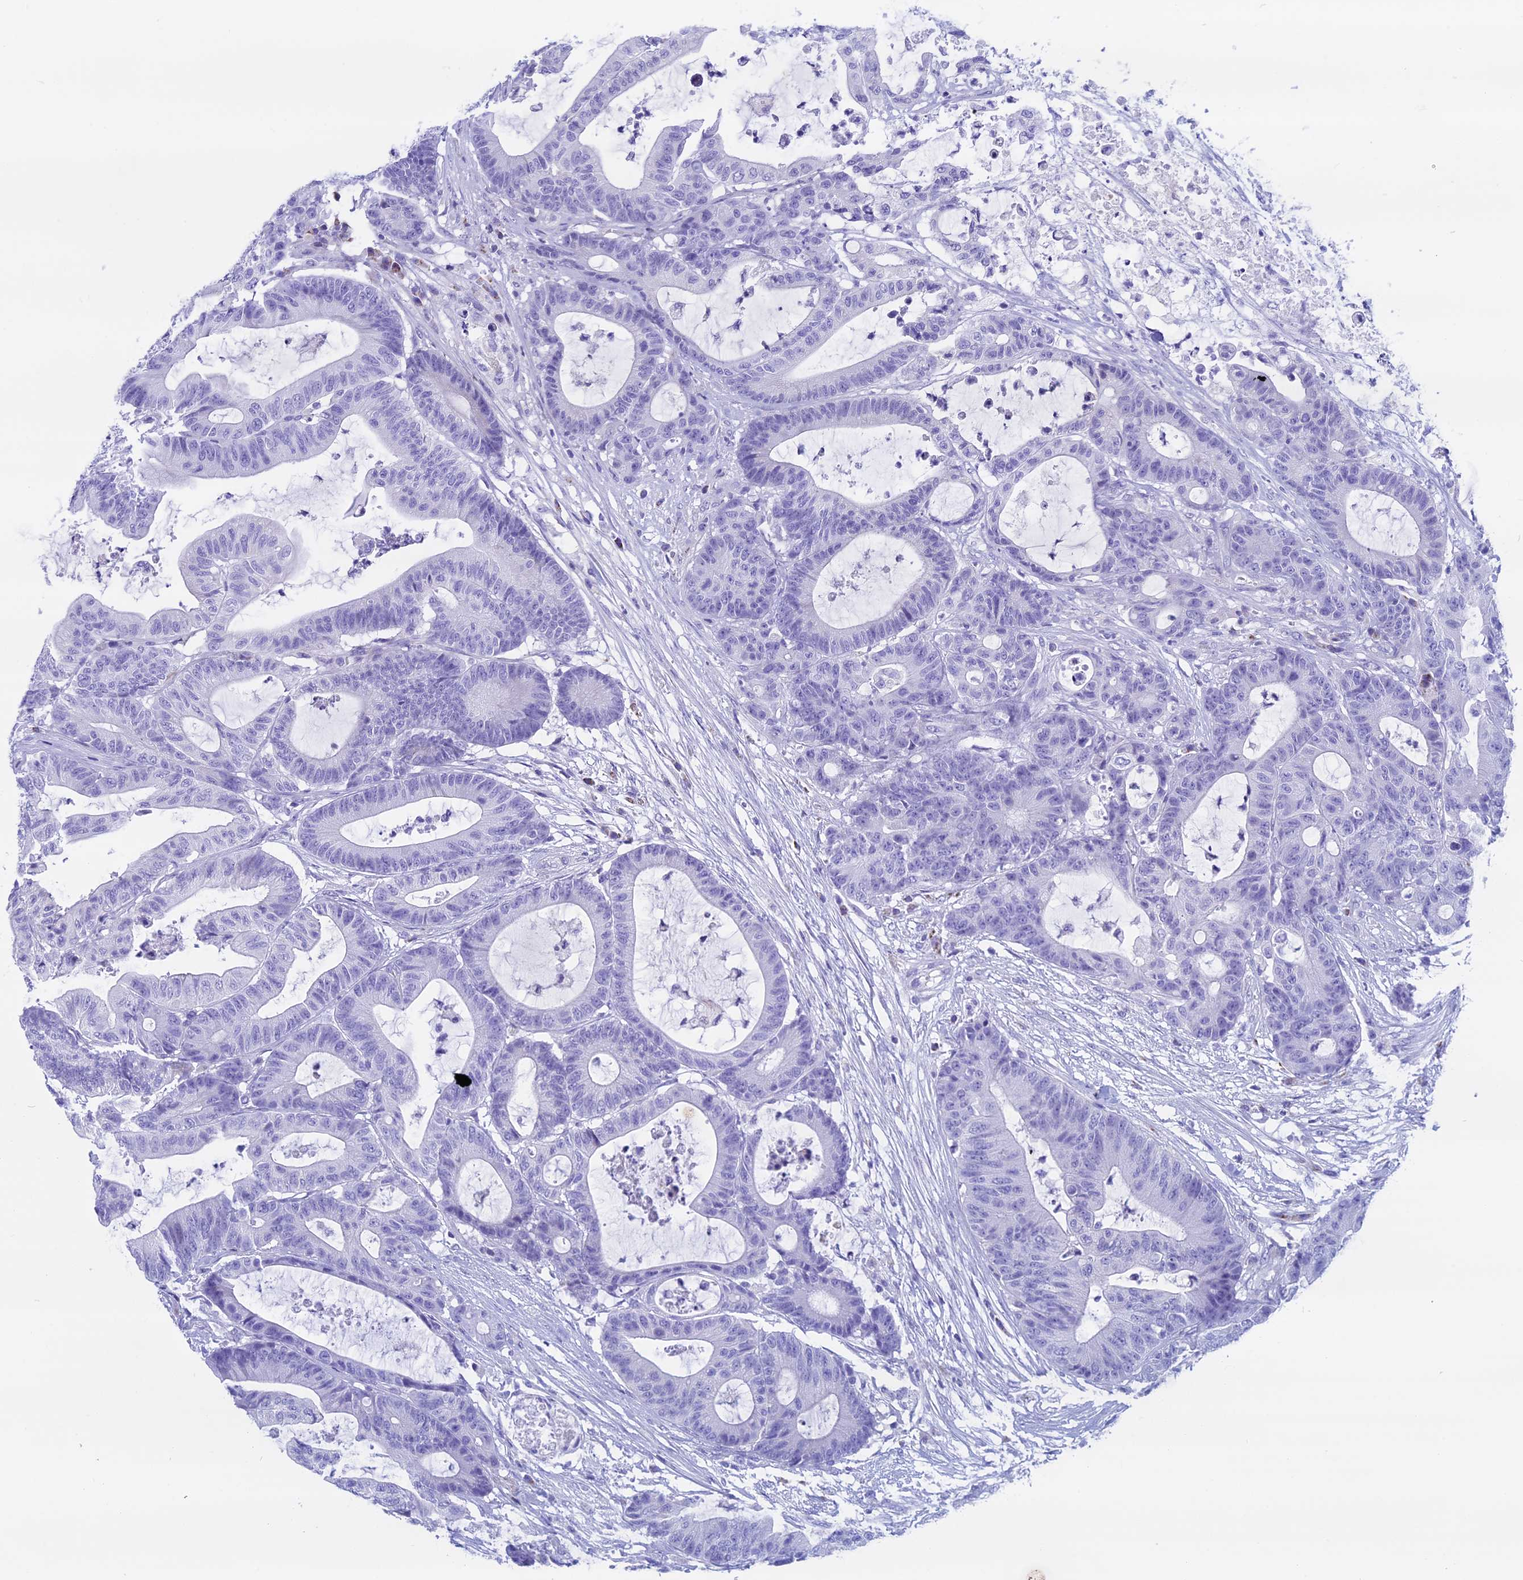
{"staining": {"intensity": "negative", "quantity": "none", "location": "none"}, "tissue": "colorectal cancer", "cell_type": "Tumor cells", "image_type": "cancer", "snomed": [{"axis": "morphology", "description": "Adenocarcinoma, NOS"}, {"axis": "topography", "description": "Colon"}], "caption": "Human adenocarcinoma (colorectal) stained for a protein using IHC exhibits no staining in tumor cells.", "gene": "ZNF563", "patient": {"sex": "female", "age": 84}}